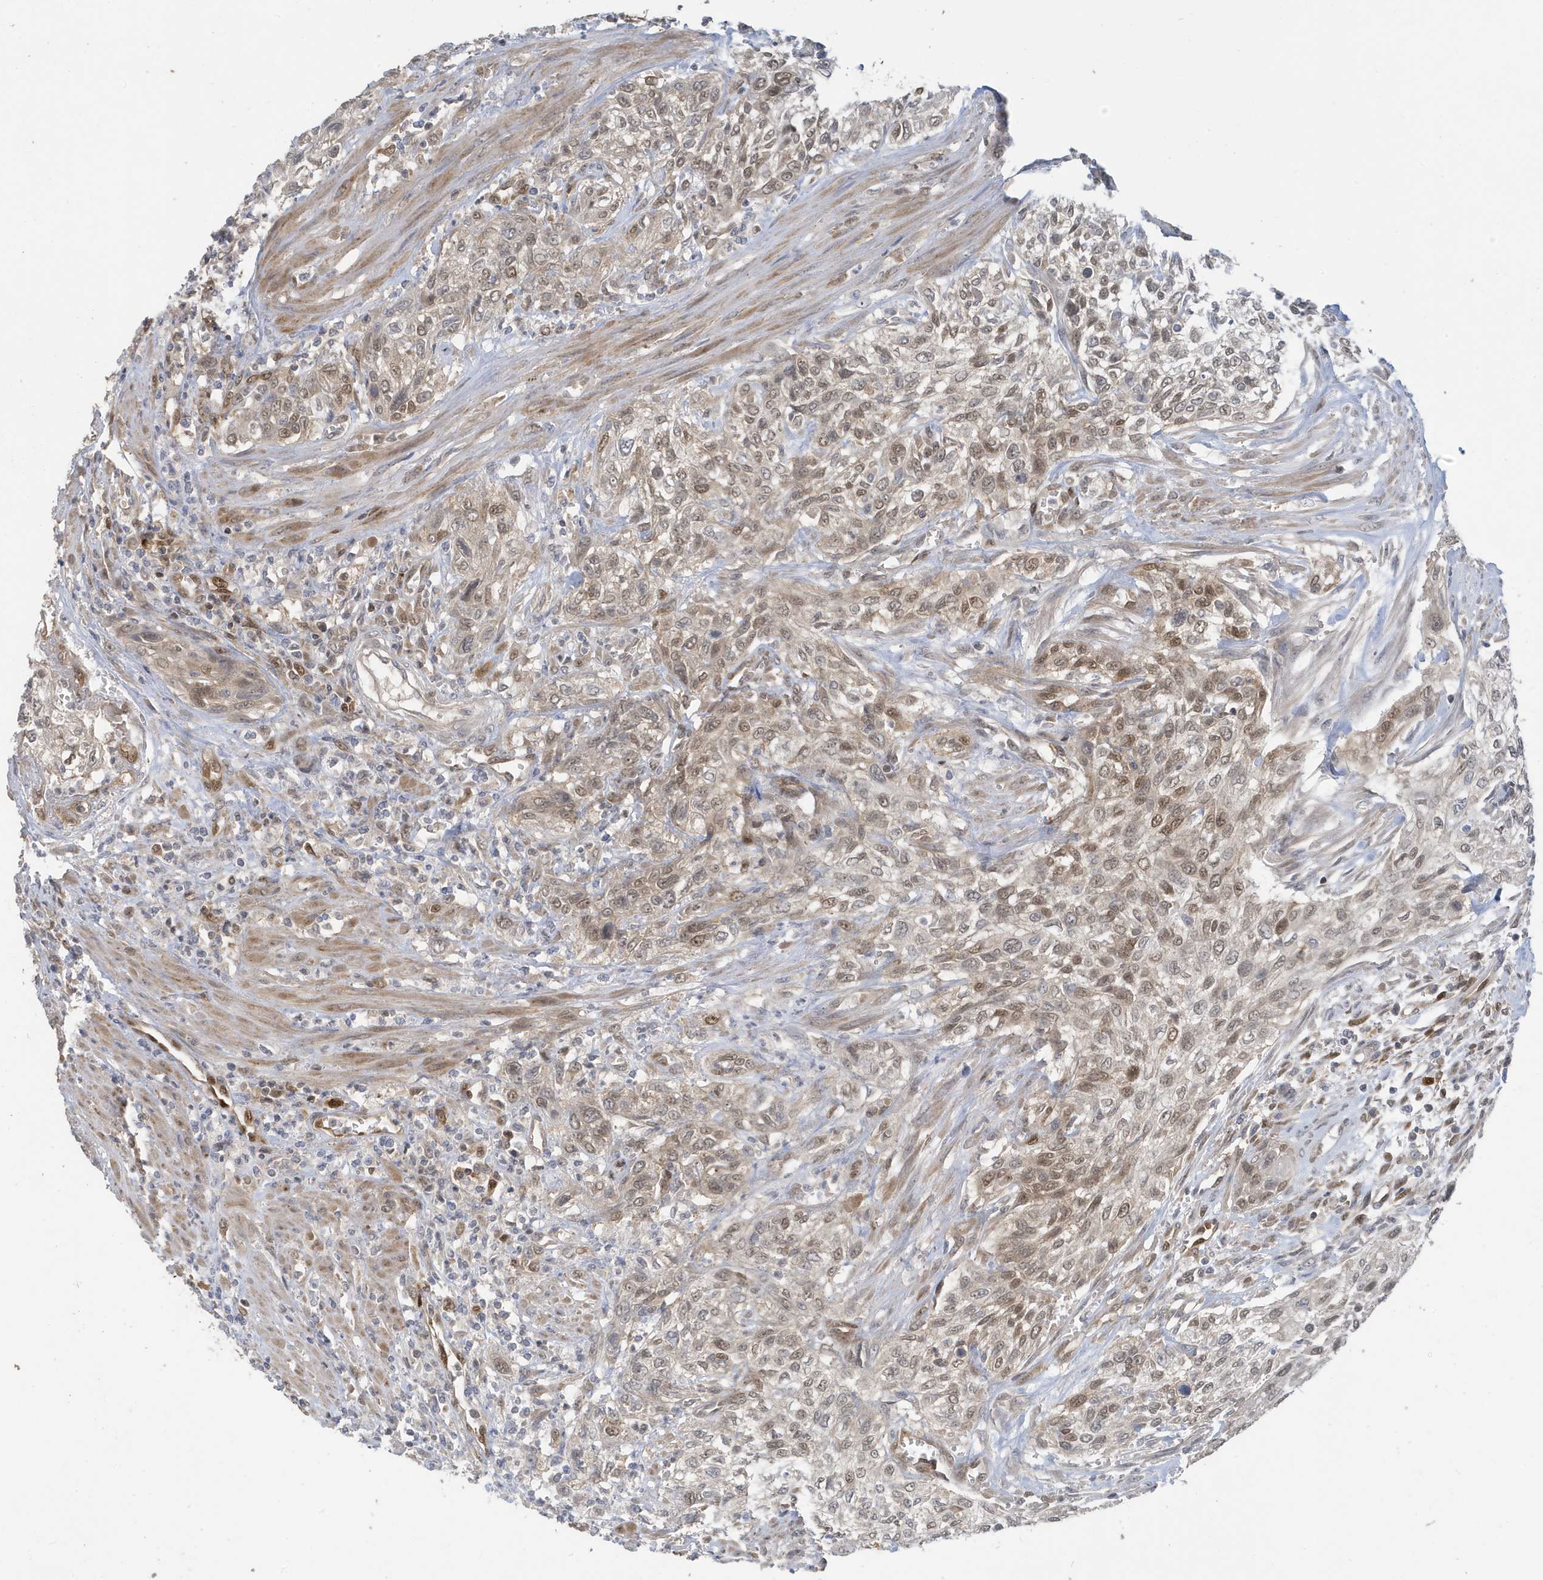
{"staining": {"intensity": "moderate", "quantity": "25%-75%", "location": "nuclear"}, "tissue": "urothelial cancer", "cell_type": "Tumor cells", "image_type": "cancer", "snomed": [{"axis": "morphology", "description": "Urothelial carcinoma, High grade"}, {"axis": "topography", "description": "Urinary bladder"}], "caption": "The histopathology image exhibits staining of high-grade urothelial carcinoma, revealing moderate nuclear protein positivity (brown color) within tumor cells.", "gene": "NCOA7", "patient": {"sex": "male", "age": 35}}